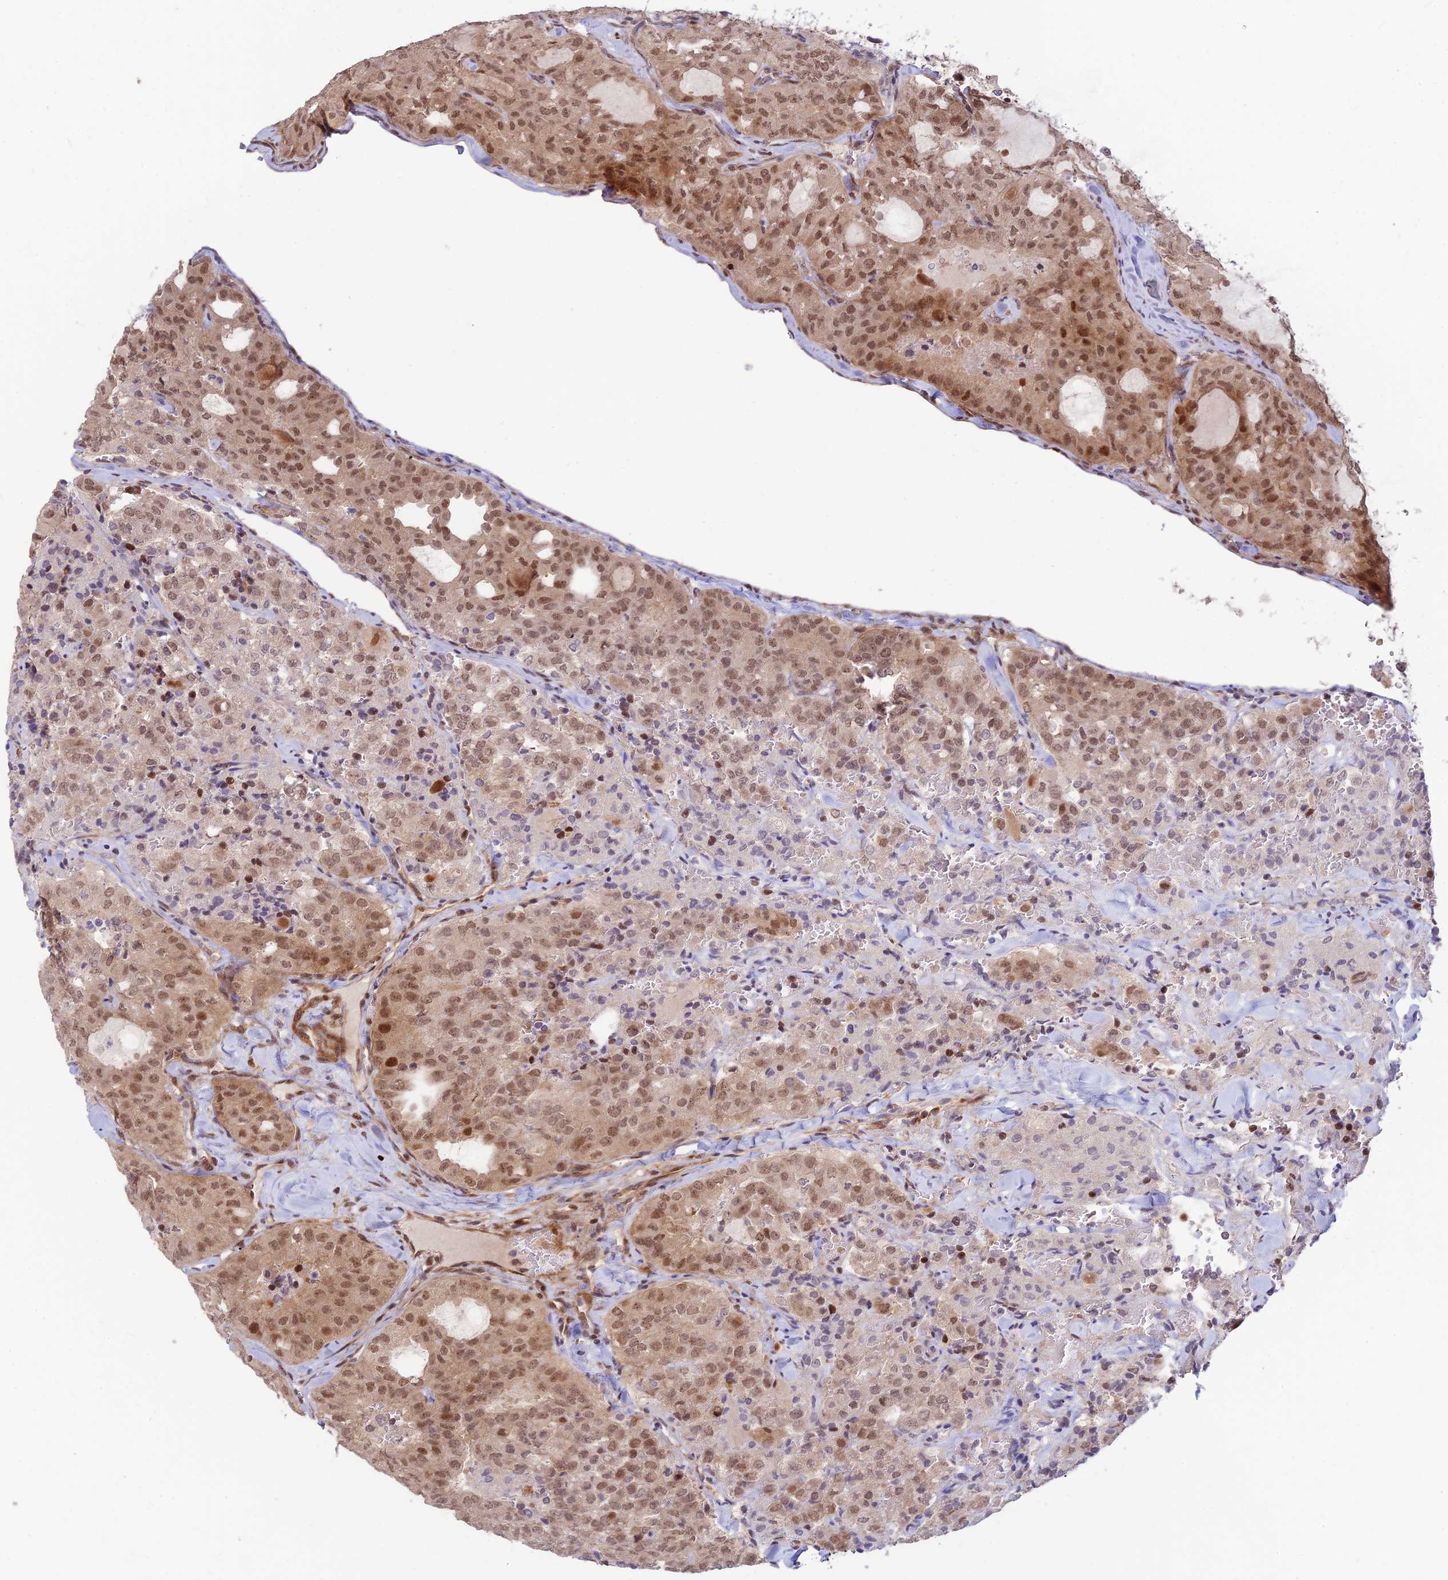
{"staining": {"intensity": "moderate", "quantity": ">75%", "location": "nuclear"}, "tissue": "thyroid cancer", "cell_type": "Tumor cells", "image_type": "cancer", "snomed": [{"axis": "morphology", "description": "Follicular adenoma carcinoma, NOS"}, {"axis": "topography", "description": "Thyroid gland"}], "caption": "Immunohistochemical staining of human follicular adenoma carcinoma (thyroid) demonstrates medium levels of moderate nuclear positivity in approximately >75% of tumor cells.", "gene": "ASPDH", "patient": {"sex": "male", "age": 75}}